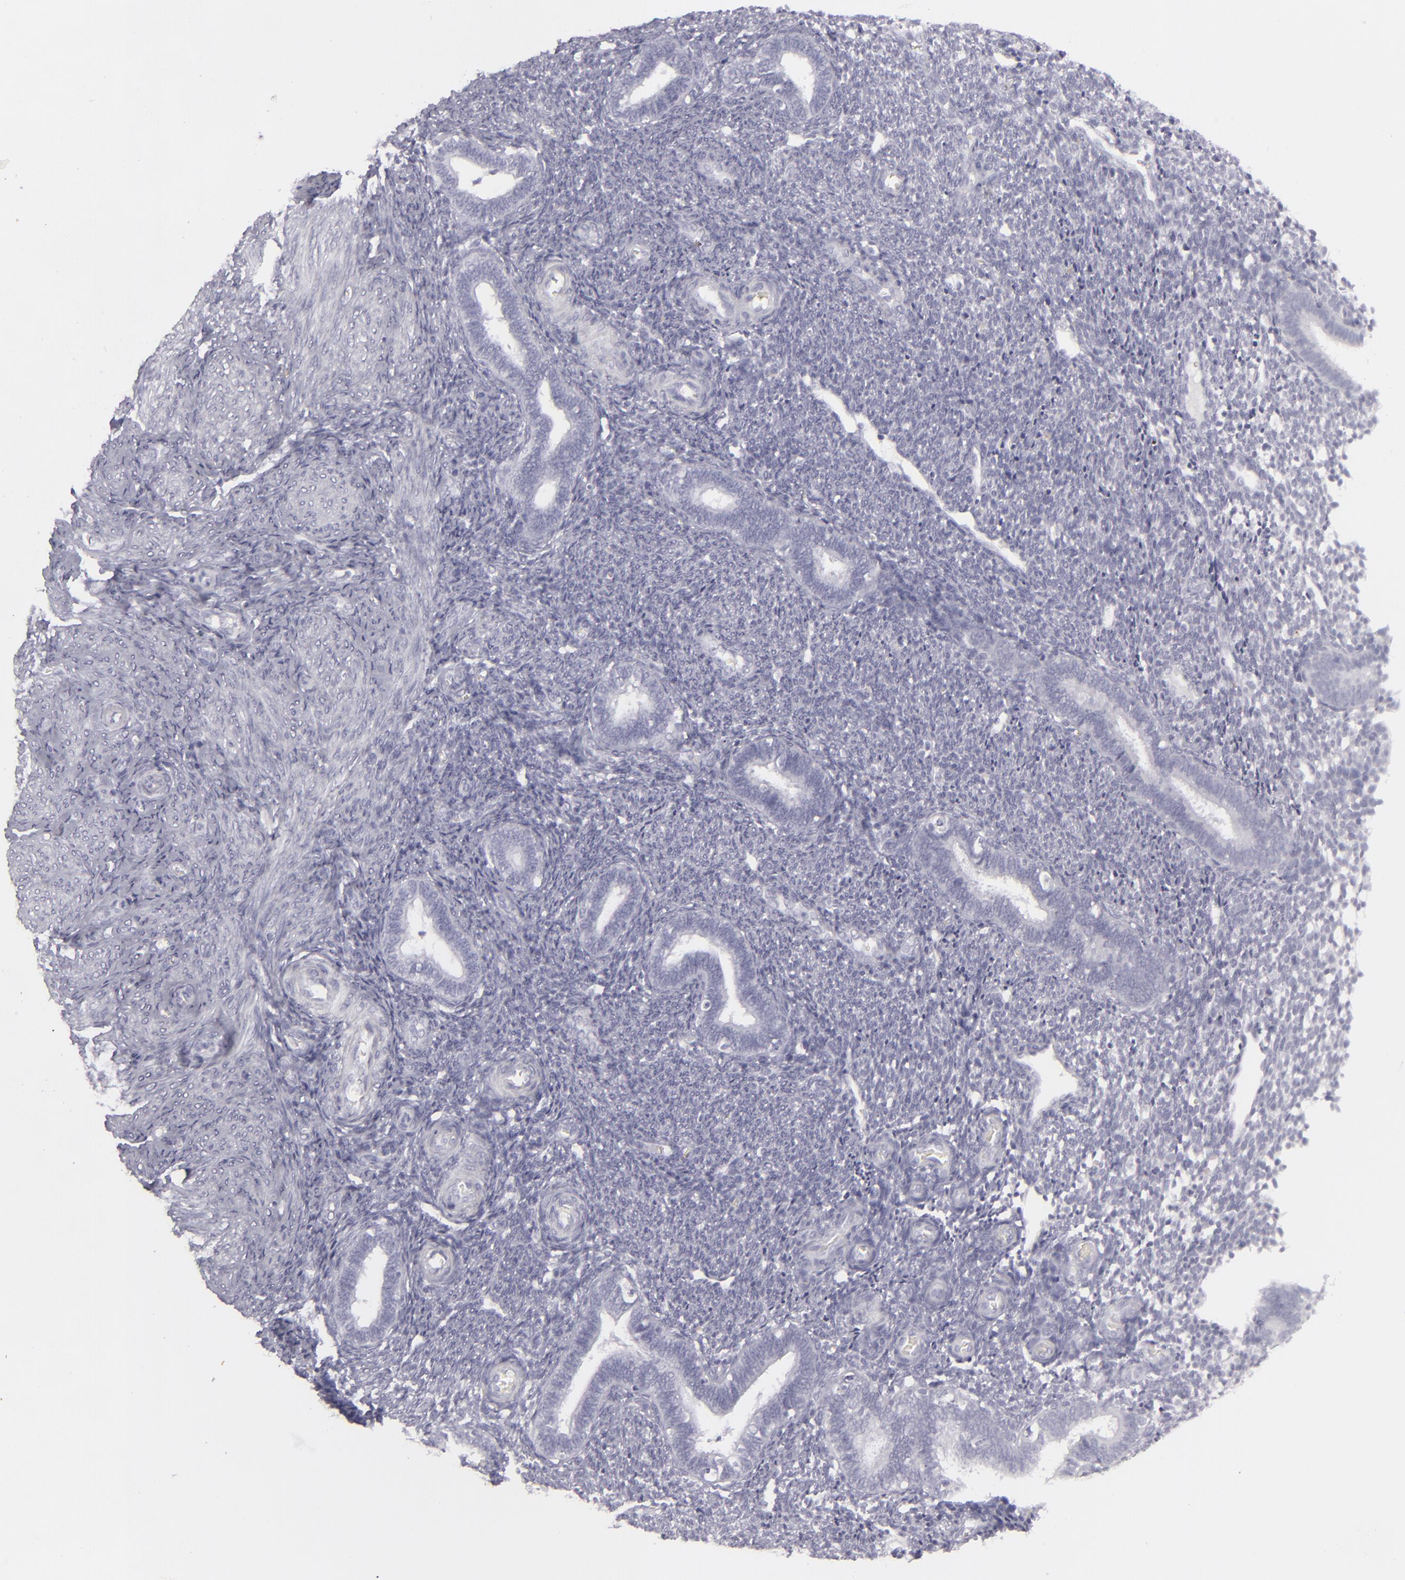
{"staining": {"intensity": "moderate", "quantity": "<25%", "location": "cytoplasmic/membranous"}, "tissue": "endometrium", "cell_type": "Cells in endometrial stroma", "image_type": "normal", "snomed": [{"axis": "morphology", "description": "Normal tissue, NOS"}, {"axis": "topography", "description": "Endometrium"}], "caption": "High-magnification brightfield microscopy of normal endometrium stained with DAB (3,3'-diaminobenzidine) (brown) and counterstained with hematoxylin (blue). cells in endometrial stroma exhibit moderate cytoplasmic/membranous expression is appreciated in approximately<25% of cells. (DAB = brown stain, brightfield microscopy at high magnification).", "gene": "FLG", "patient": {"sex": "female", "age": 27}}